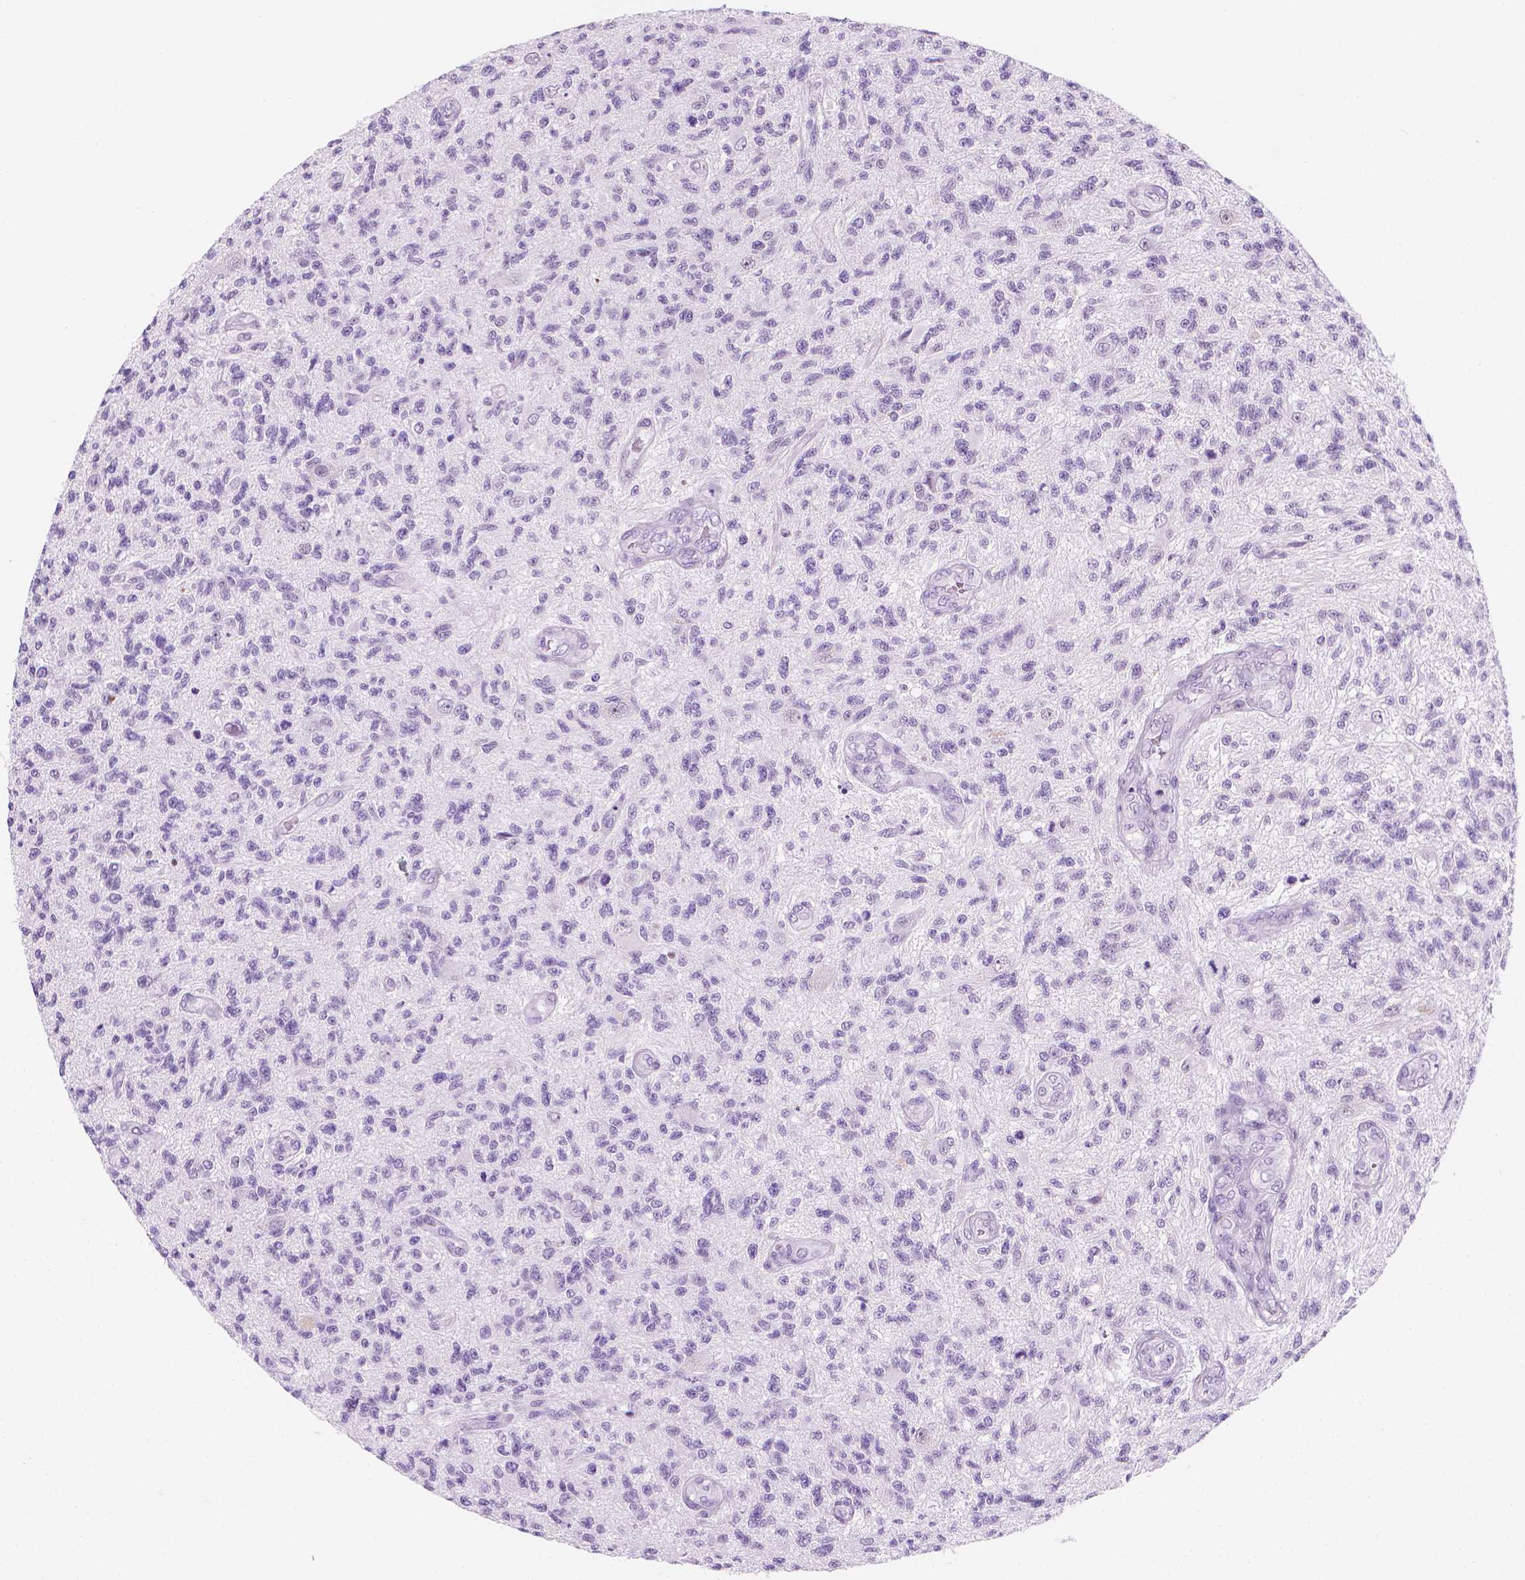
{"staining": {"intensity": "negative", "quantity": "none", "location": "none"}, "tissue": "glioma", "cell_type": "Tumor cells", "image_type": "cancer", "snomed": [{"axis": "morphology", "description": "Glioma, malignant, High grade"}, {"axis": "topography", "description": "Brain"}], "caption": "IHC of glioma reveals no expression in tumor cells.", "gene": "PPL", "patient": {"sex": "male", "age": 56}}